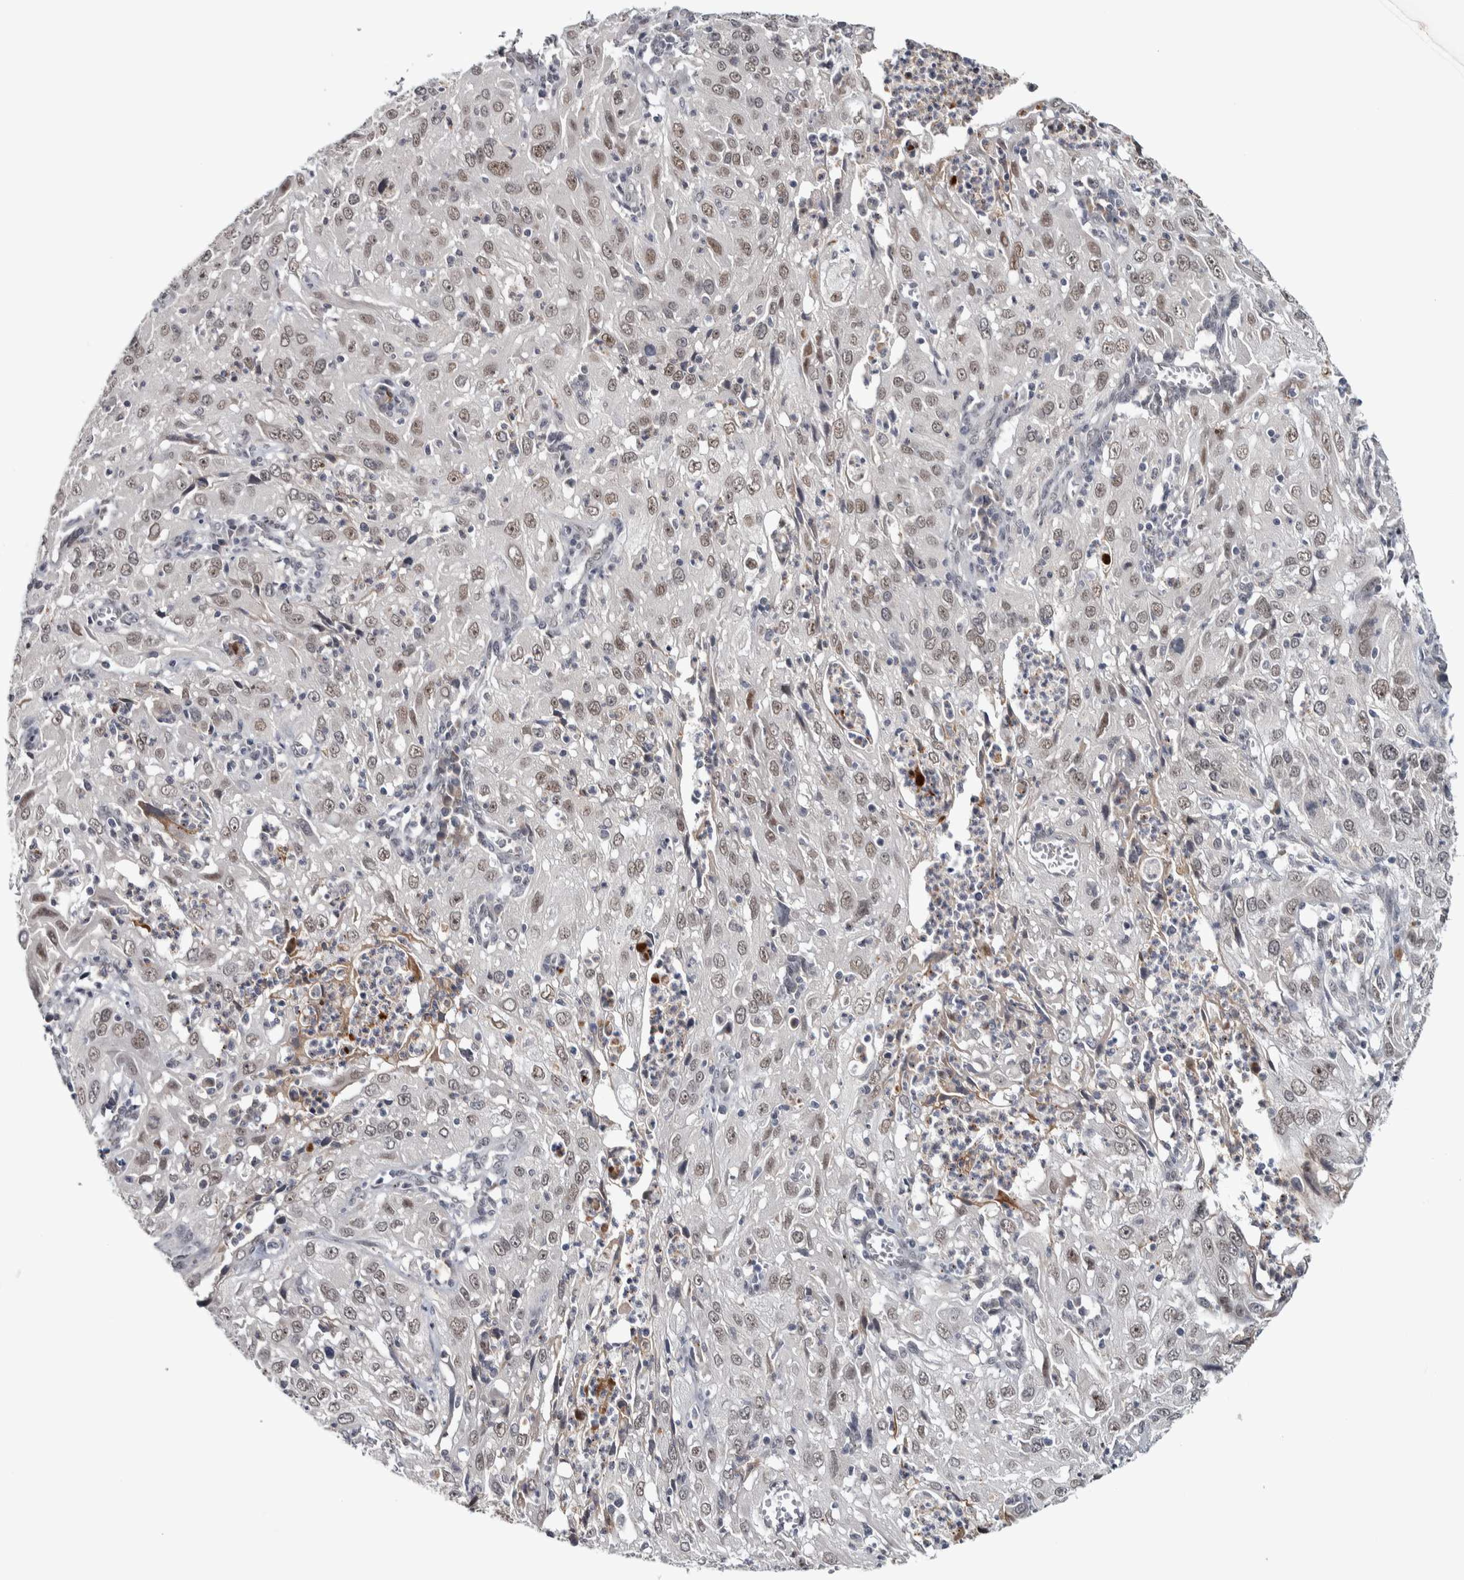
{"staining": {"intensity": "weak", "quantity": ">75%", "location": "nuclear"}, "tissue": "cervical cancer", "cell_type": "Tumor cells", "image_type": "cancer", "snomed": [{"axis": "morphology", "description": "Squamous cell carcinoma, NOS"}, {"axis": "topography", "description": "Cervix"}], "caption": "This histopathology image displays IHC staining of cervical squamous cell carcinoma, with low weak nuclear expression in approximately >75% of tumor cells.", "gene": "ASPN", "patient": {"sex": "female", "age": 32}}